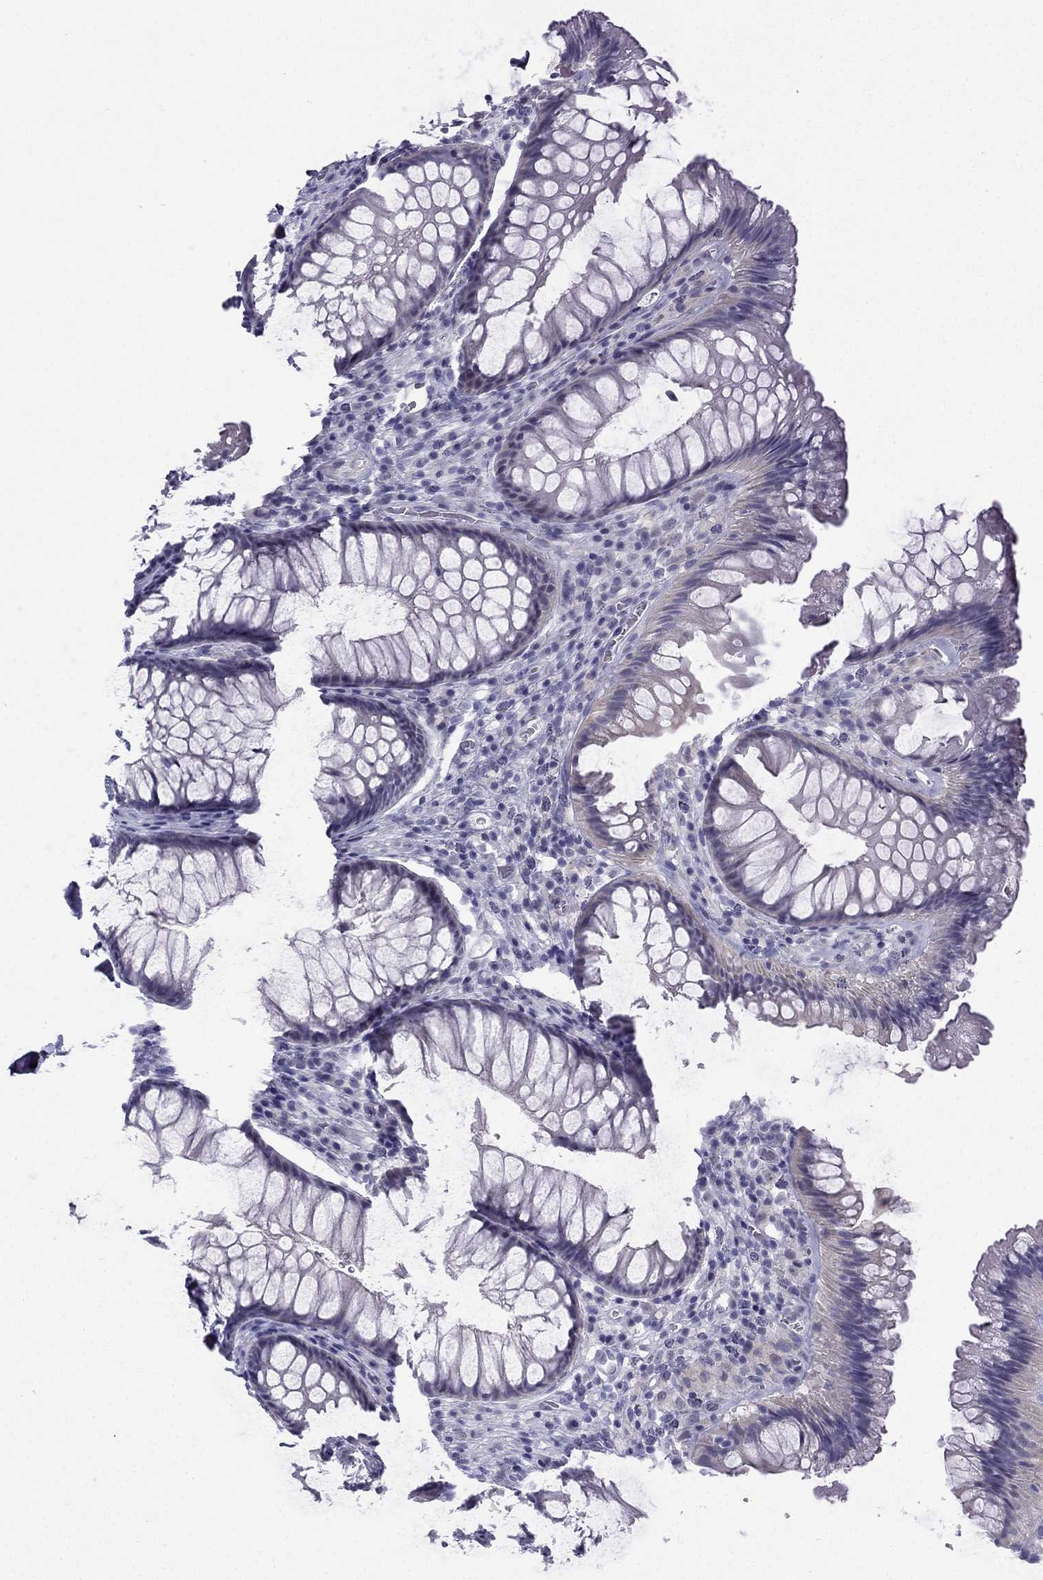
{"staining": {"intensity": "negative", "quantity": "none", "location": "none"}, "tissue": "rectum", "cell_type": "Glandular cells", "image_type": "normal", "snomed": [{"axis": "morphology", "description": "Normal tissue, NOS"}, {"axis": "topography", "description": "Smooth muscle"}, {"axis": "topography", "description": "Rectum"}], "caption": "Human rectum stained for a protein using immunohistochemistry (IHC) reveals no positivity in glandular cells.", "gene": "CFAP53", "patient": {"sex": "male", "age": 53}}